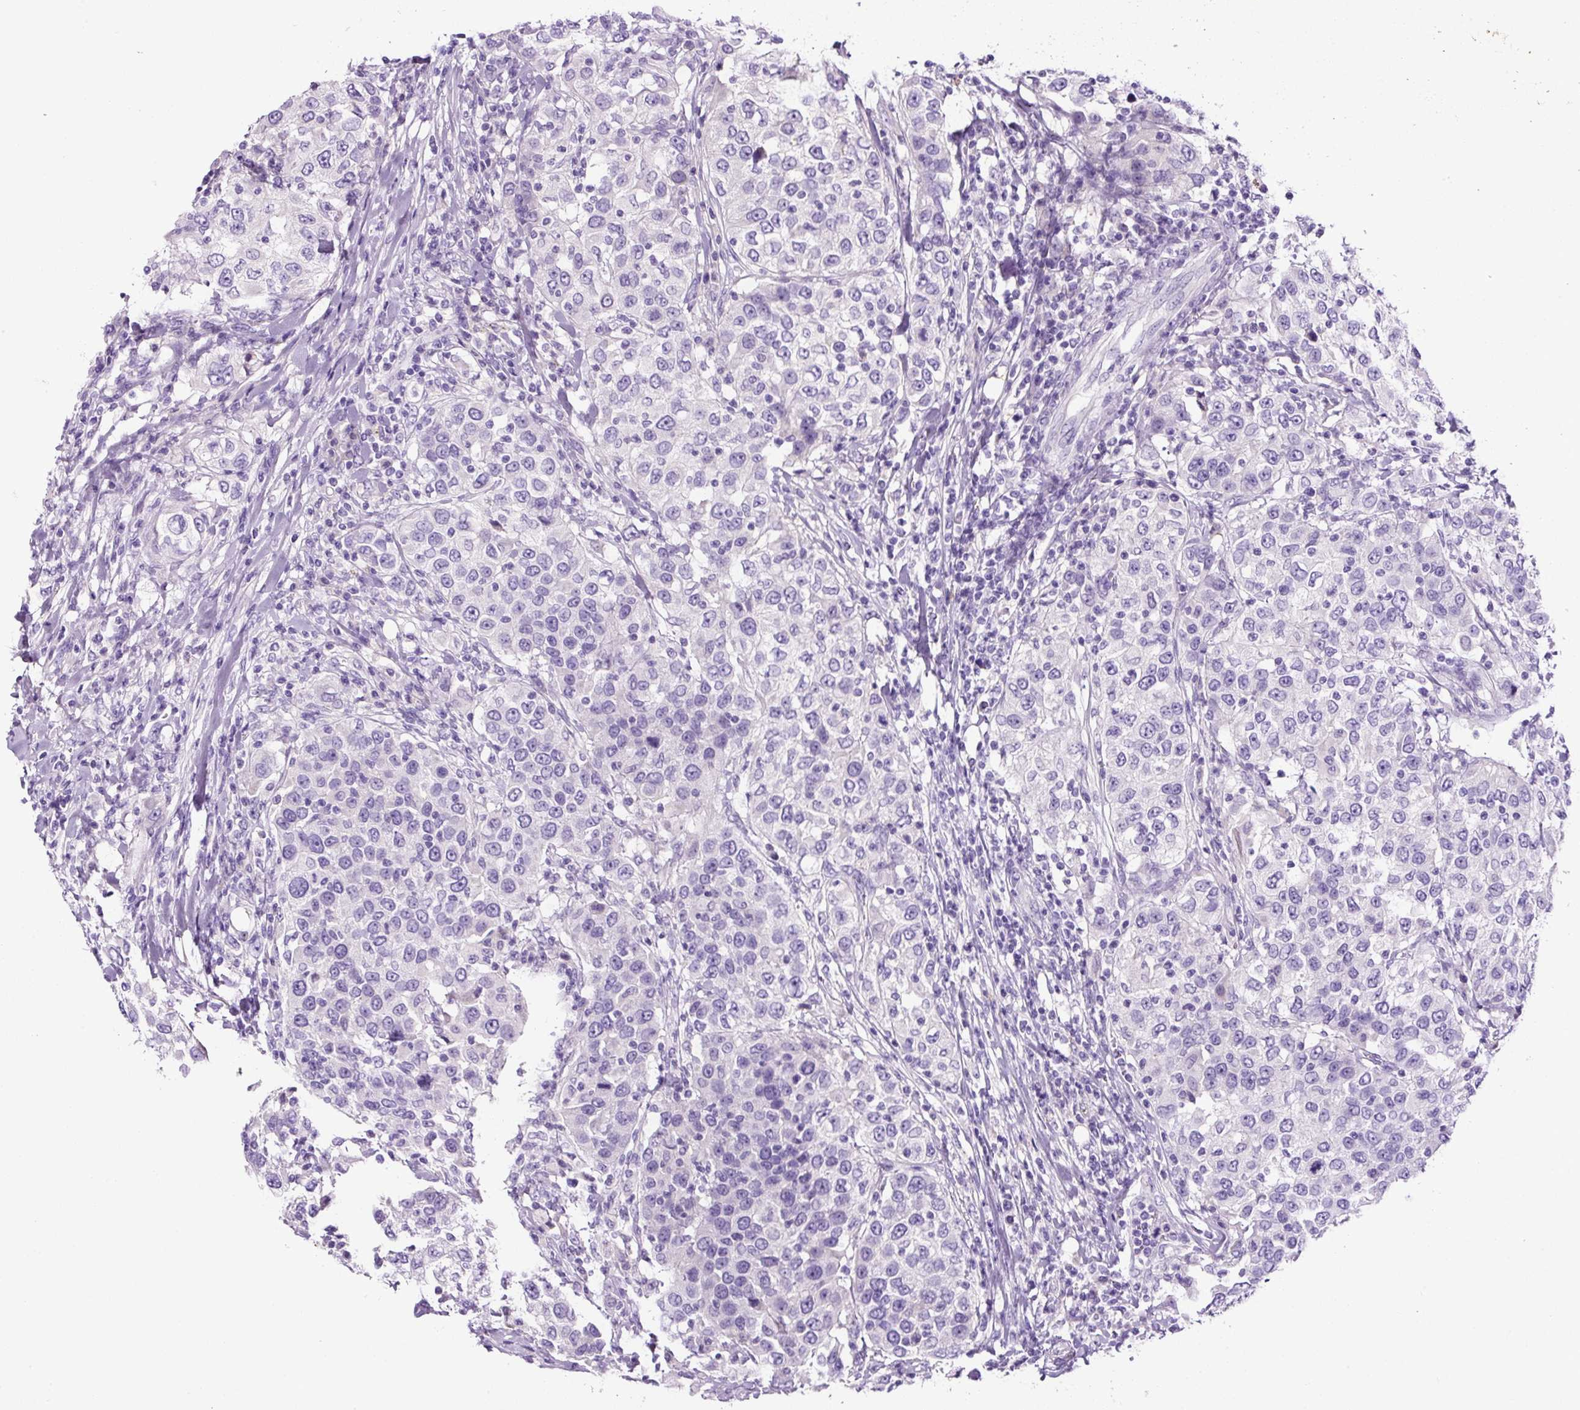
{"staining": {"intensity": "negative", "quantity": "none", "location": "none"}, "tissue": "urothelial cancer", "cell_type": "Tumor cells", "image_type": "cancer", "snomed": [{"axis": "morphology", "description": "Urothelial carcinoma, High grade"}, {"axis": "topography", "description": "Urinary bladder"}], "caption": "Immunohistochemistry image of neoplastic tissue: human urothelial carcinoma (high-grade) stained with DAB exhibits no significant protein positivity in tumor cells.", "gene": "SP8", "patient": {"sex": "female", "age": 80}}